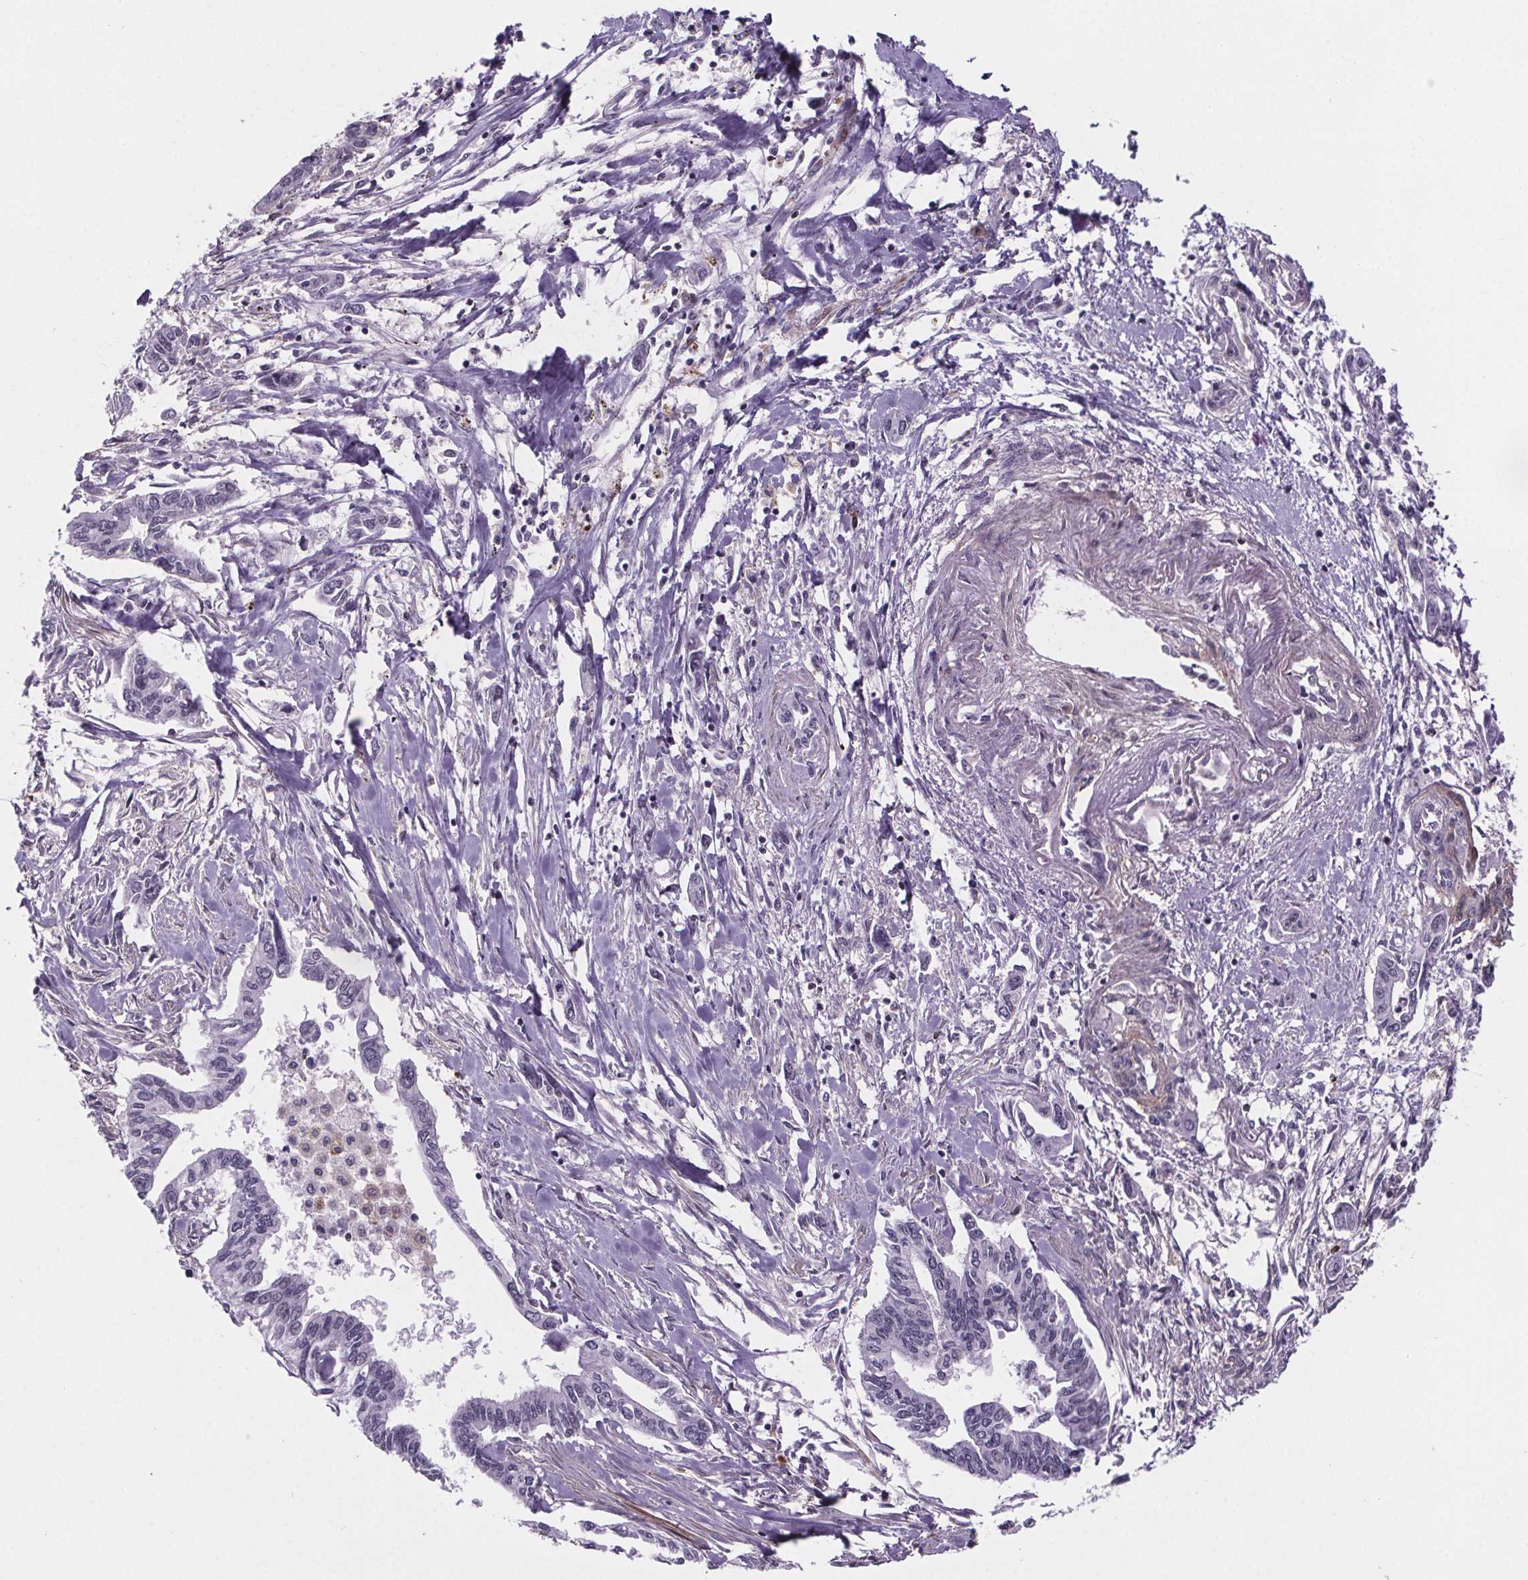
{"staining": {"intensity": "negative", "quantity": "none", "location": "none"}, "tissue": "pancreatic cancer", "cell_type": "Tumor cells", "image_type": "cancer", "snomed": [{"axis": "morphology", "description": "Adenocarcinoma, NOS"}, {"axis": "topography", "description": "Pancreas"}], "caption": "This is a image of immunohistochemistry (IHC) staining of adenocarcinoma (pancreatic), which shows no staining in tumor cells.", "gene": "TTC12", "patient": {"sex": "male", "age": 60}}